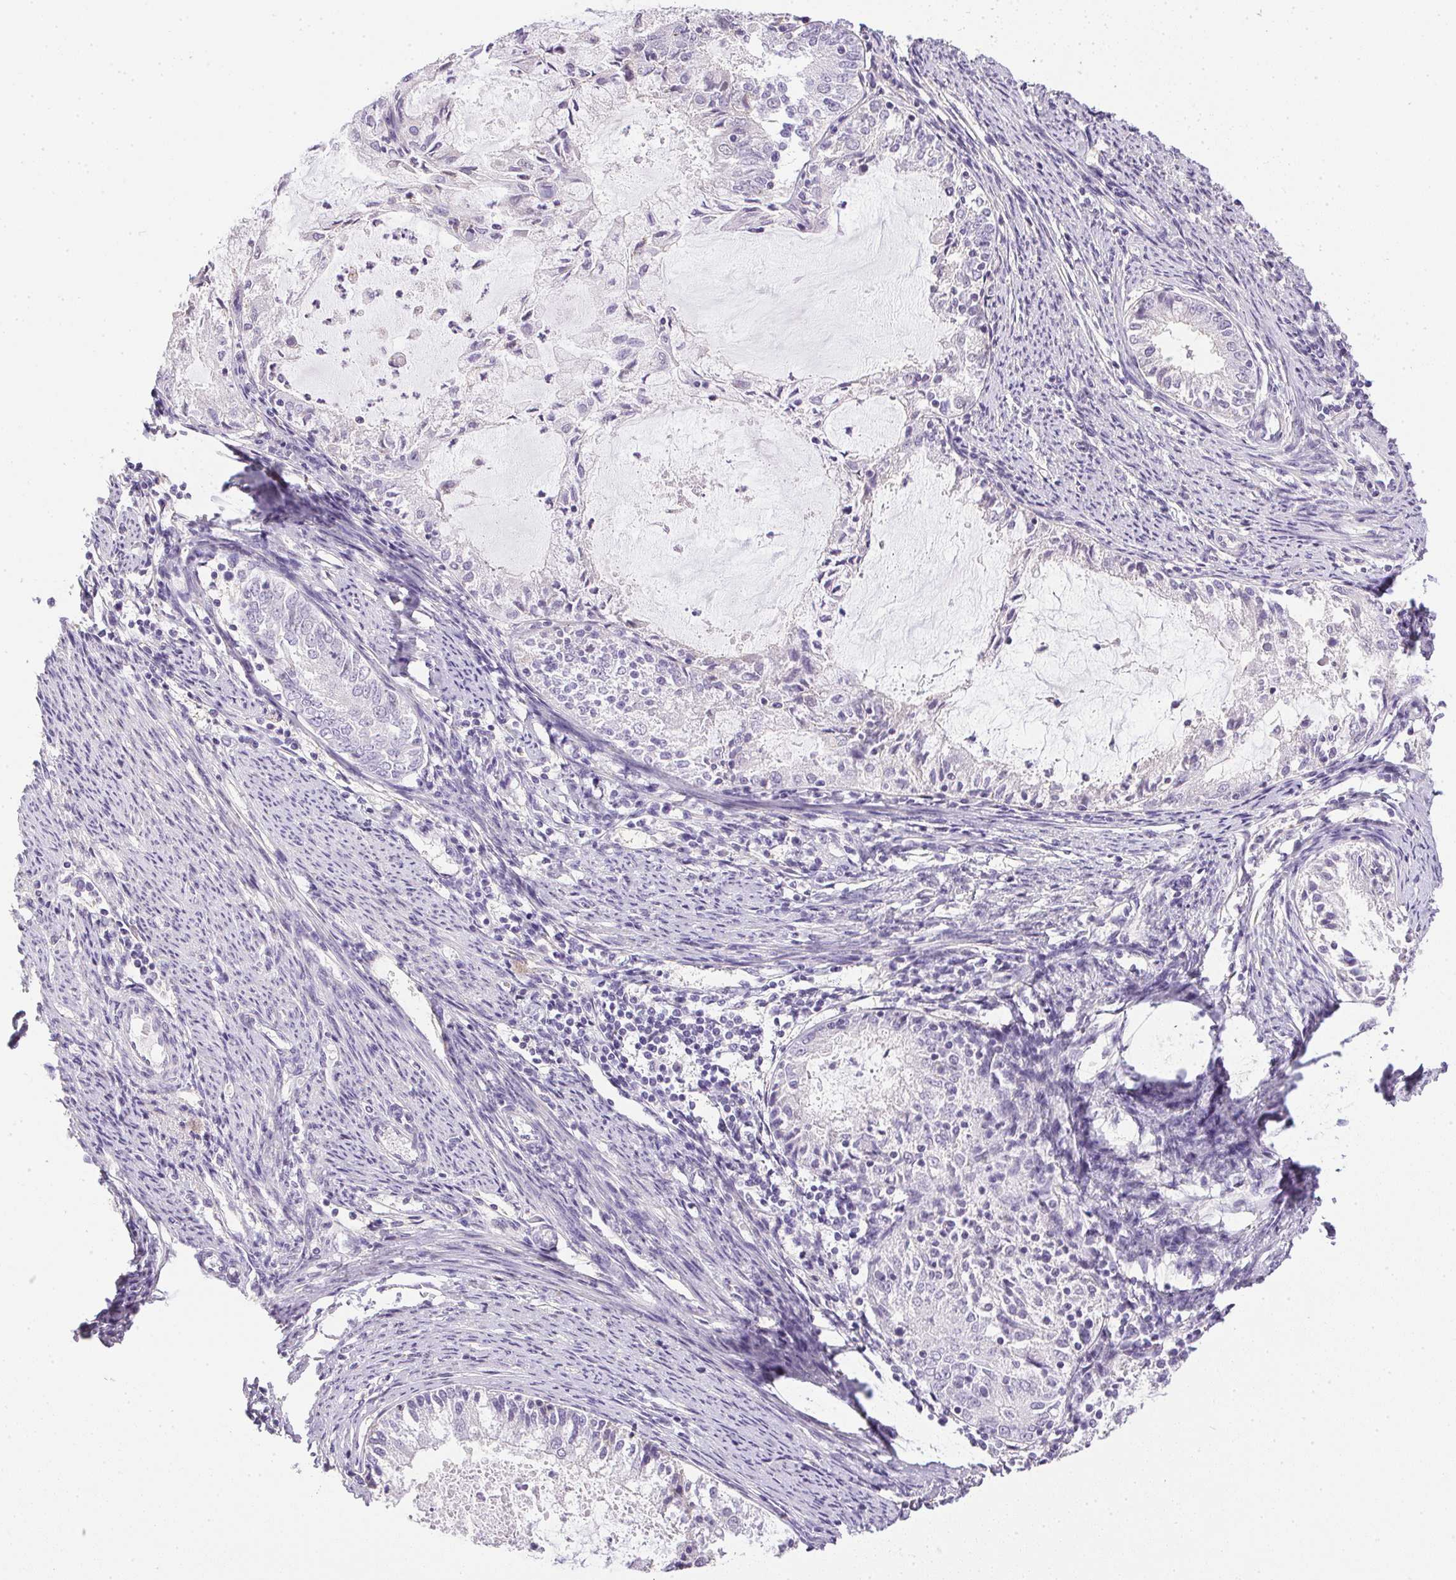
{"staining": {"intensity": "negative", "quantity": "none", "location": "none"}, "tissue": "endometrial cancer", "cell_type": "Tumor cells", "image_type": "cancer", "snomed": [{"axis": "morphology", "description": "Adenocarcinoma, NOS"}, {"axis": "topography", "description": "Endometrium"}], "caption": "Immunohistochemistry (IHC) histopathology image of neoplastic tissue: human endometrial adenocarcinoma stained with DAB displays no significant protein positivity in tumor cells.", "gene": "PRL", "patient": {"sex": "female", "age": 57}}